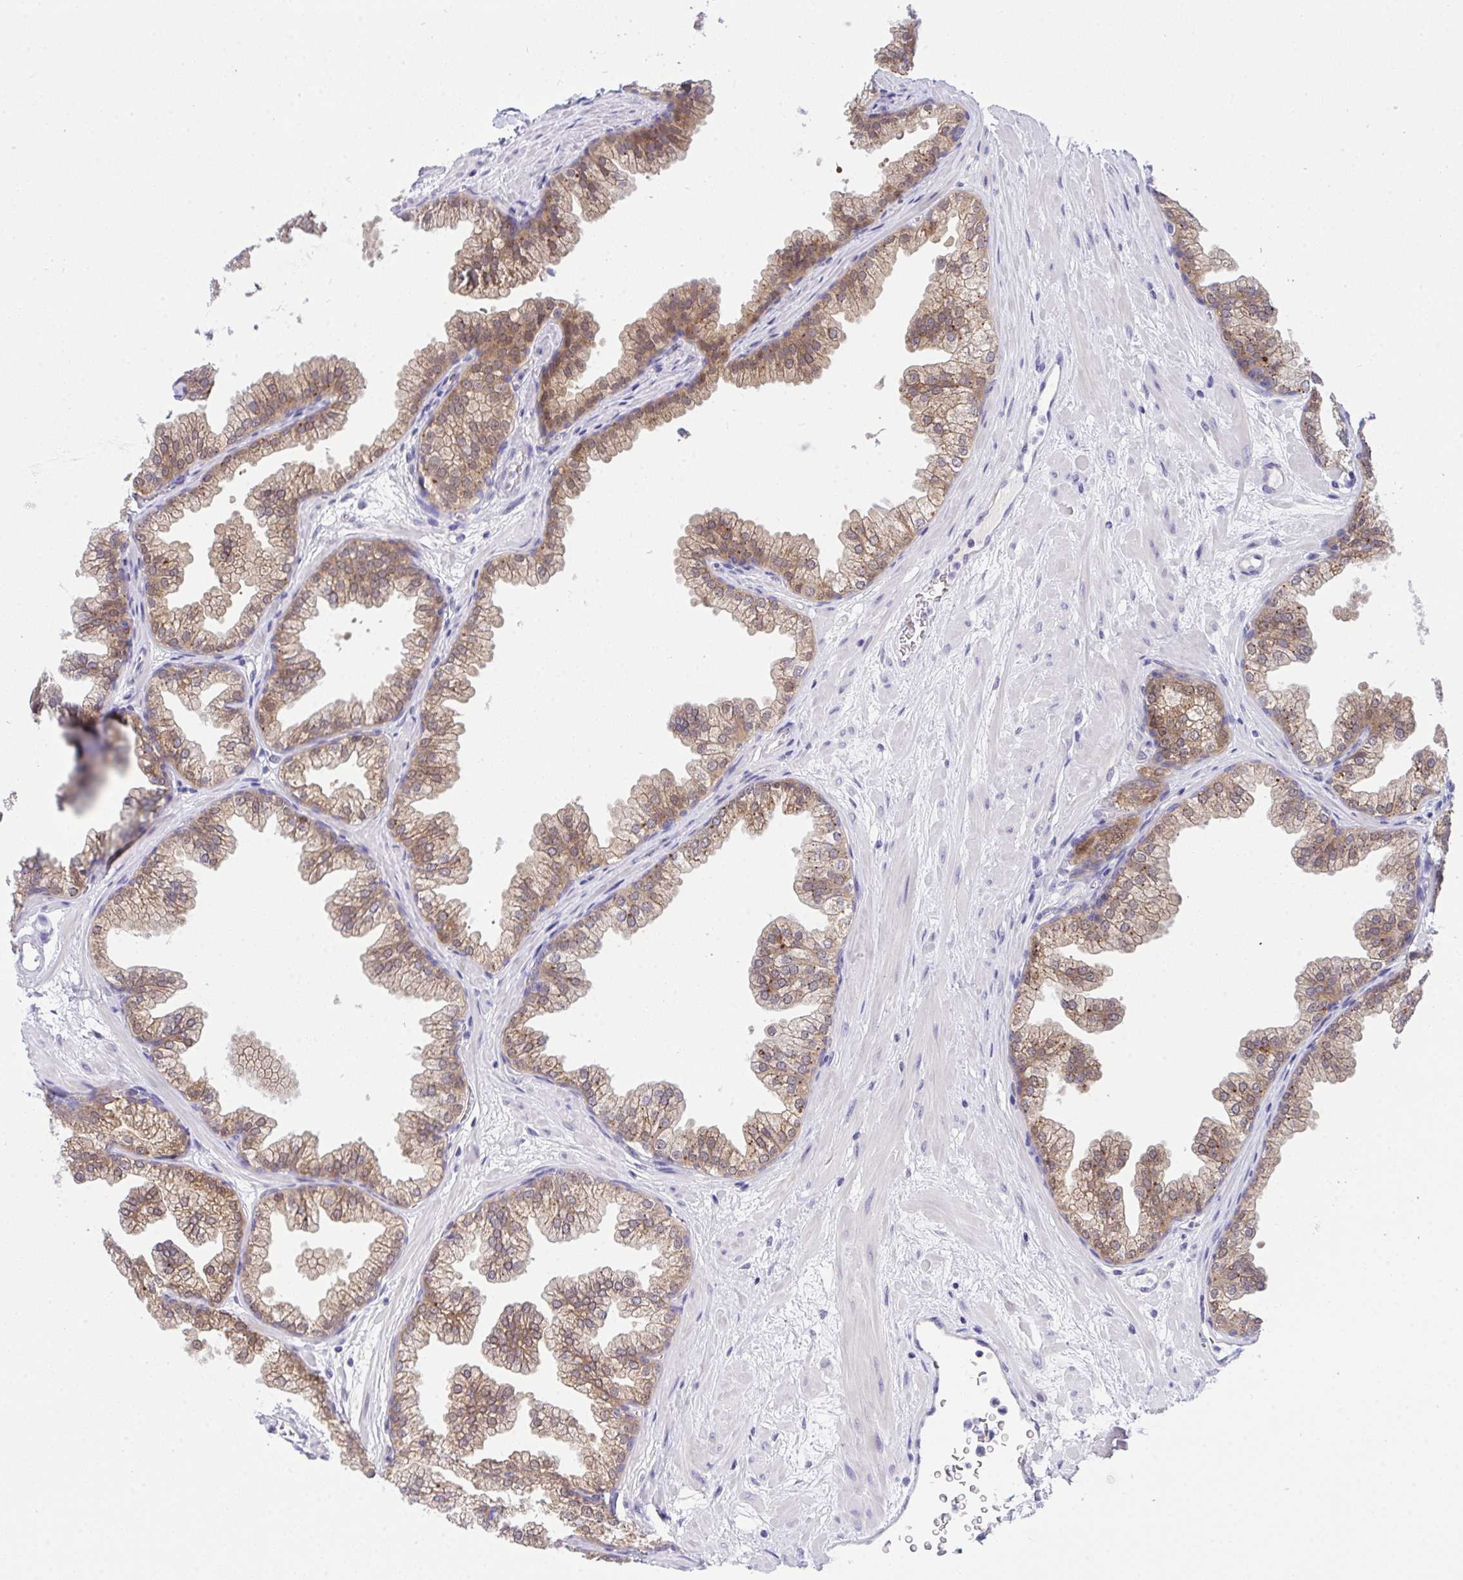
{"staining": {"intensity": "moderate", "quantity": ">75%", "location": "cytoplasmic/membranous"}, "tissue": "prostate", "cell_type": "Glandular cells", "image_type": "normal", "snomed": [{"axis": "morphology", "description": "Normal tissue, NOS"}, {"axis": "topography", "description": "Prostate"}], "caption": "Moderate cytoplasmic/membranous protein expression is seen in about >75% of glandular cells in prostate. The staining is performed using DAB (3,3'-diaminobenzidine) brown chromogen to label protein expression. The nuclei are counter-stained blue using hematoxylin.", "gene": "HOXD12", "patient": {"sex": "male", "age": 37}}